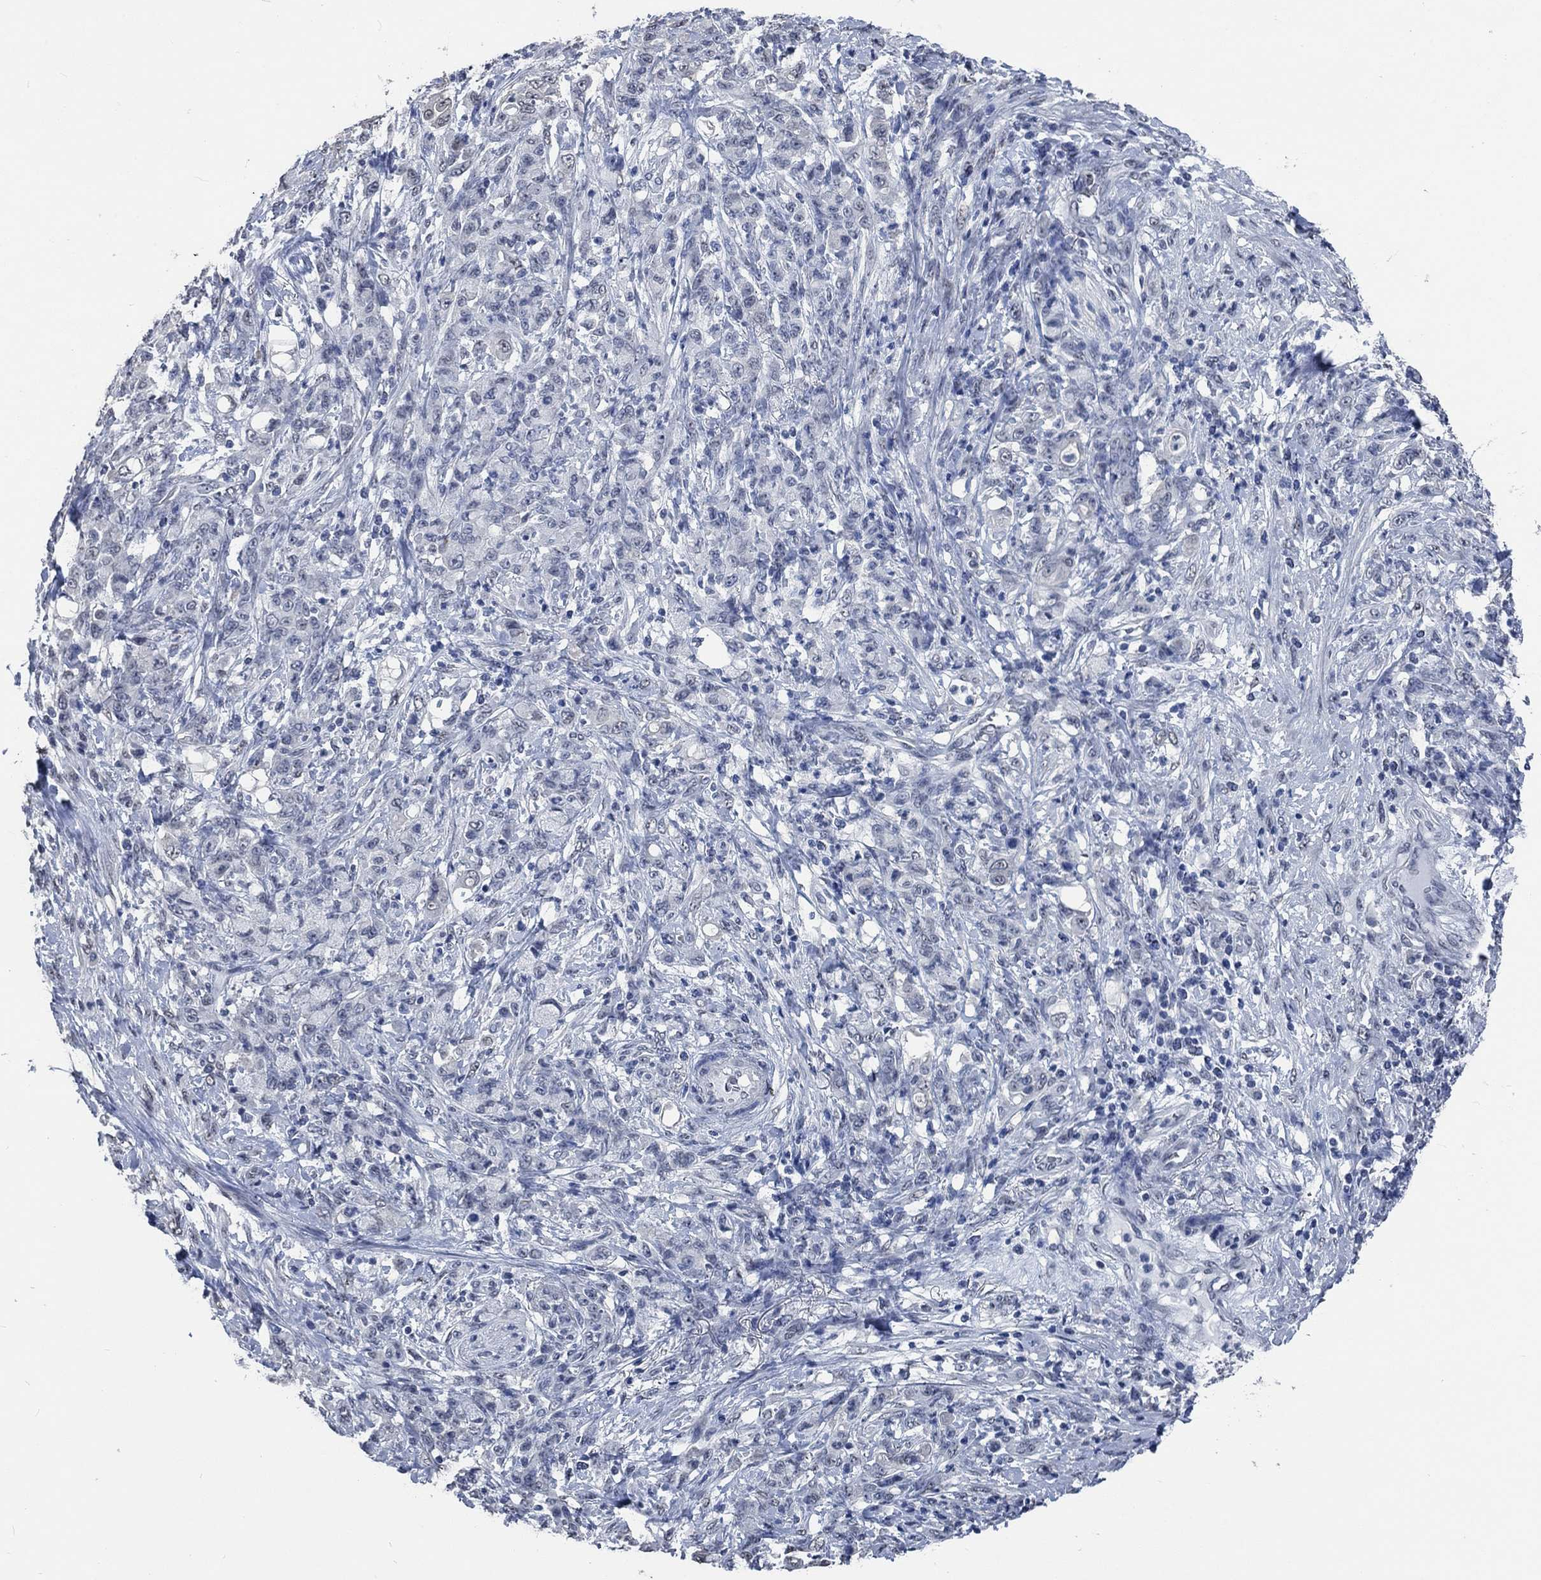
{"staining": {"intensity": "negative", "quantity": "none", "location": "none"}, "tissue": "stomach cancer", "cell_type": "Tumor cells", "image_type": "cancer", "snomed": [{"axis": "morphology", "description": "Adenocarcinoma, NOS"}, {"axis": "topography", "description": "Stomach"}], "caption": "The photomicrograph exhibits no staining of tumor cells in stomach adenocarcinoma.", "gene": "OBSCN", "patient": {"sex": "female", "age": 79}}